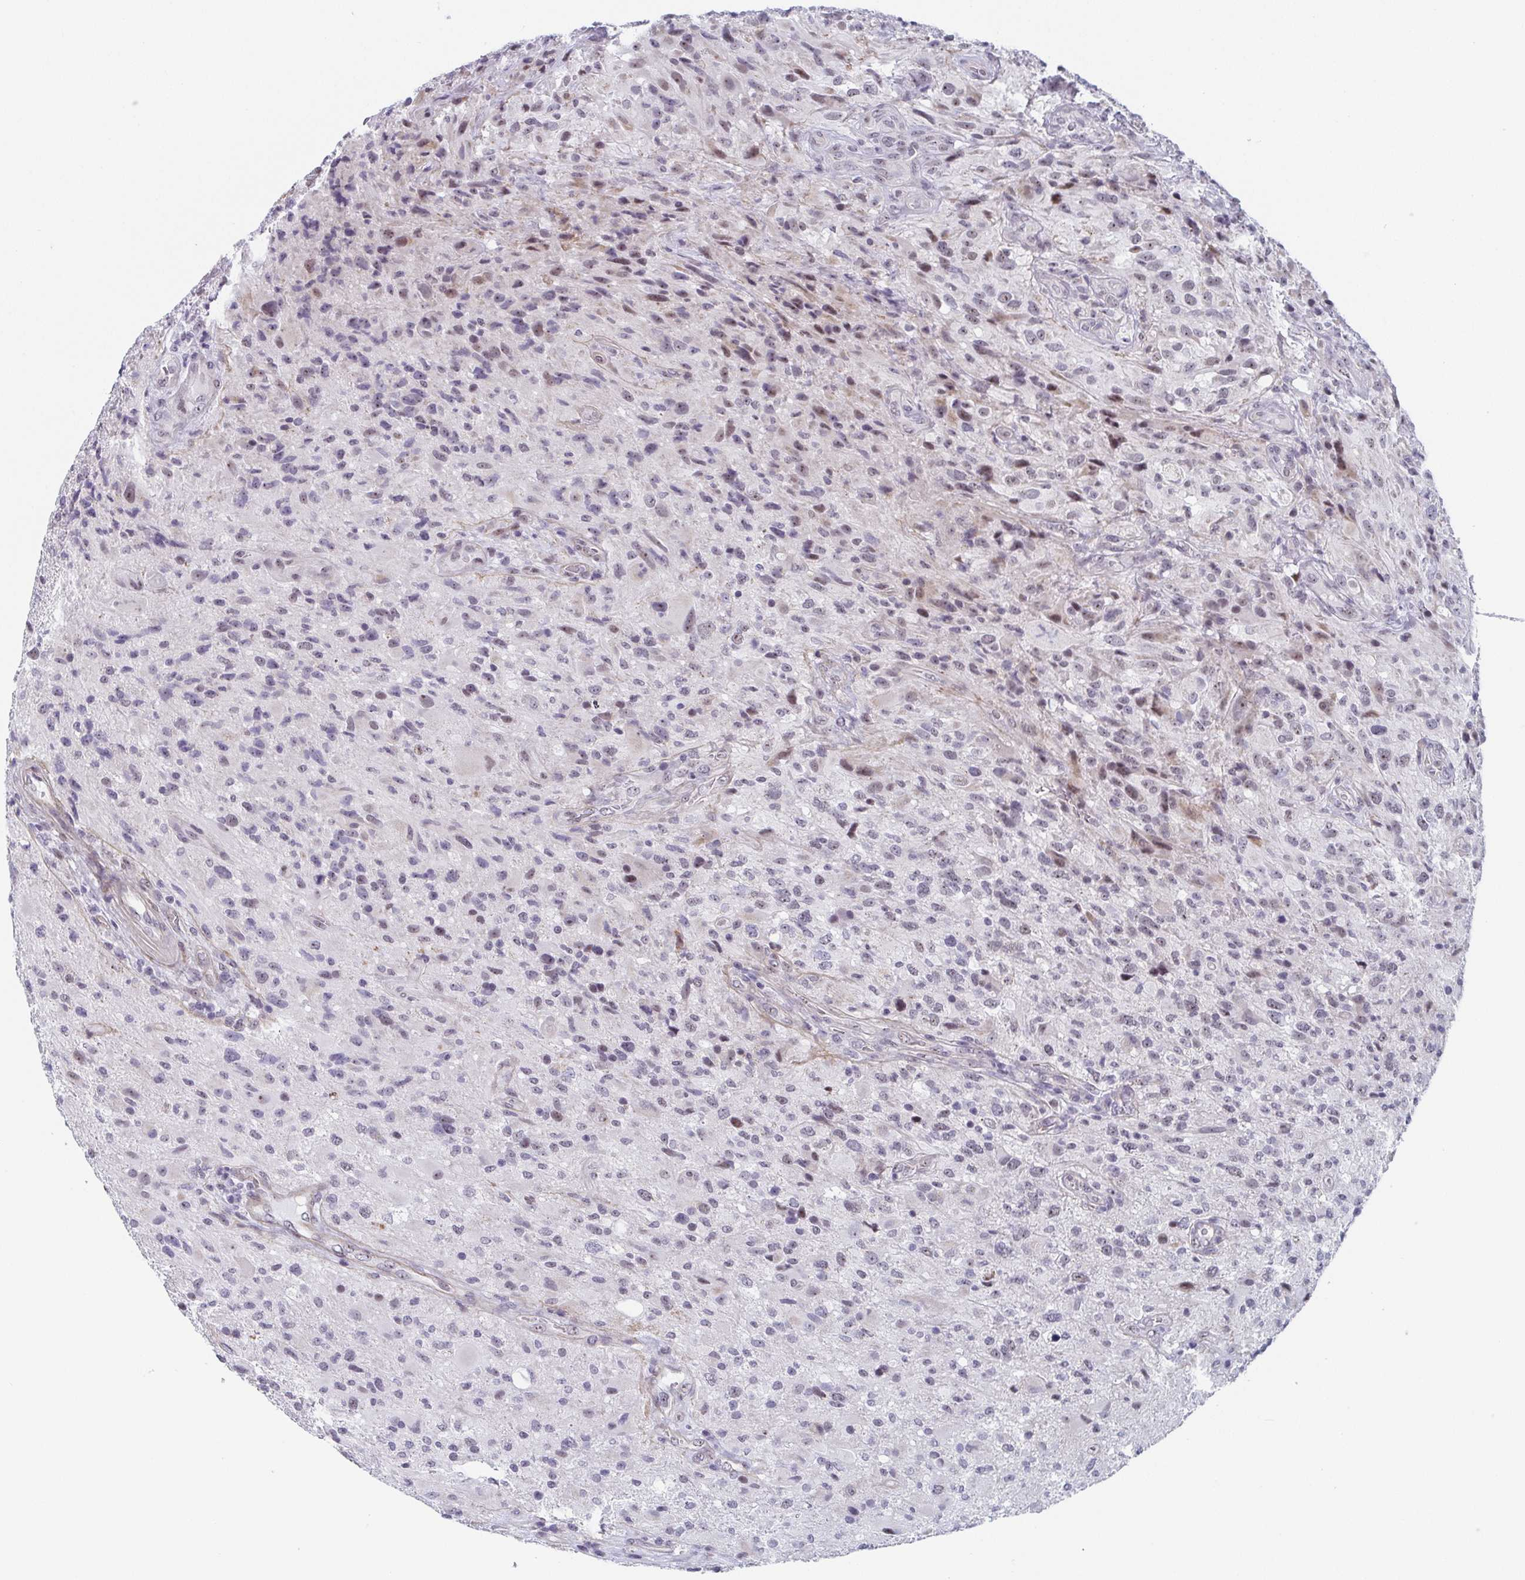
{"staining": {"intensity": "weak", "quantity": "<25%", "location": "nuclear"}, "tissue": "glioma", "cell_type": "Tumor cells", "image_type": "cancer", "snomed": [{"axis": "morphology", "description": "Glioma, malignant, High grade"}, {"axis": "topography", "description": "Brain"}], "caption": "High magnification brightfield microscopy of glioma stained with DAB (brown) and counterstained with hematoxylin (blue): tumor cells show no significant positivity.", "gene": "EXOSC7", "patient": {"sex": "male", "age": 53}}